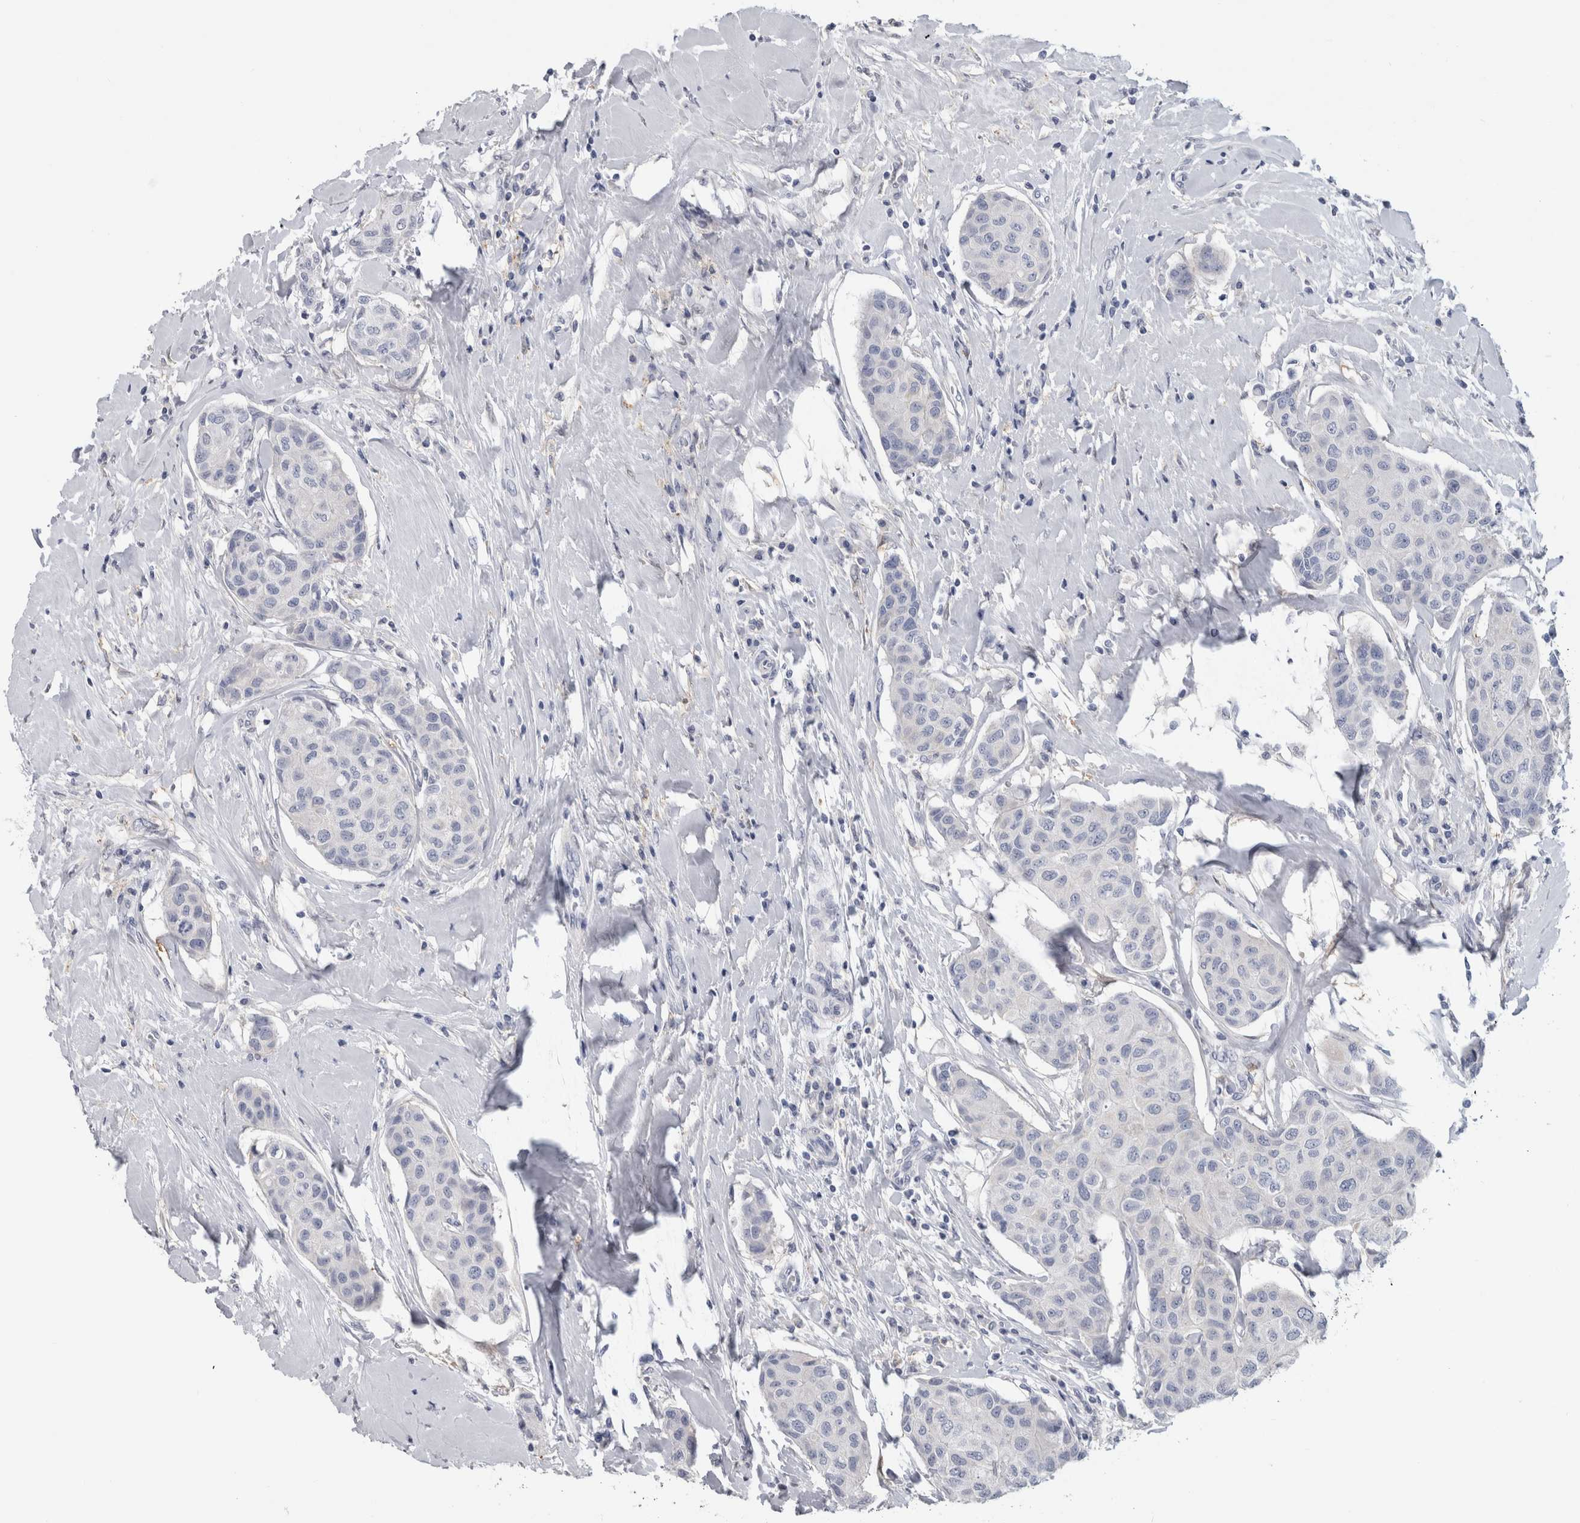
{"staining": {"intensity": "negative", "quantity": "none", "location": "none"}, "tissue": "breast cancer", "cell_type": "Tumor cells", "image_type": "cancer", "snomed": [{"axis": "morphology", "description": "Duct carcinoma"}, {"axis": "topography", "description": "Breast"}], "caption": "Immunohistochemistry image of neoplastic tissue: human infiltrating ductal carcinoma (breast) stained with DAB exhibits no significant protein staining in tumor cells. (IHC, brightfield microscopy, high magnification).", "gene": "DNAJC24", "patient": {"sex": "female", "age": 80}}